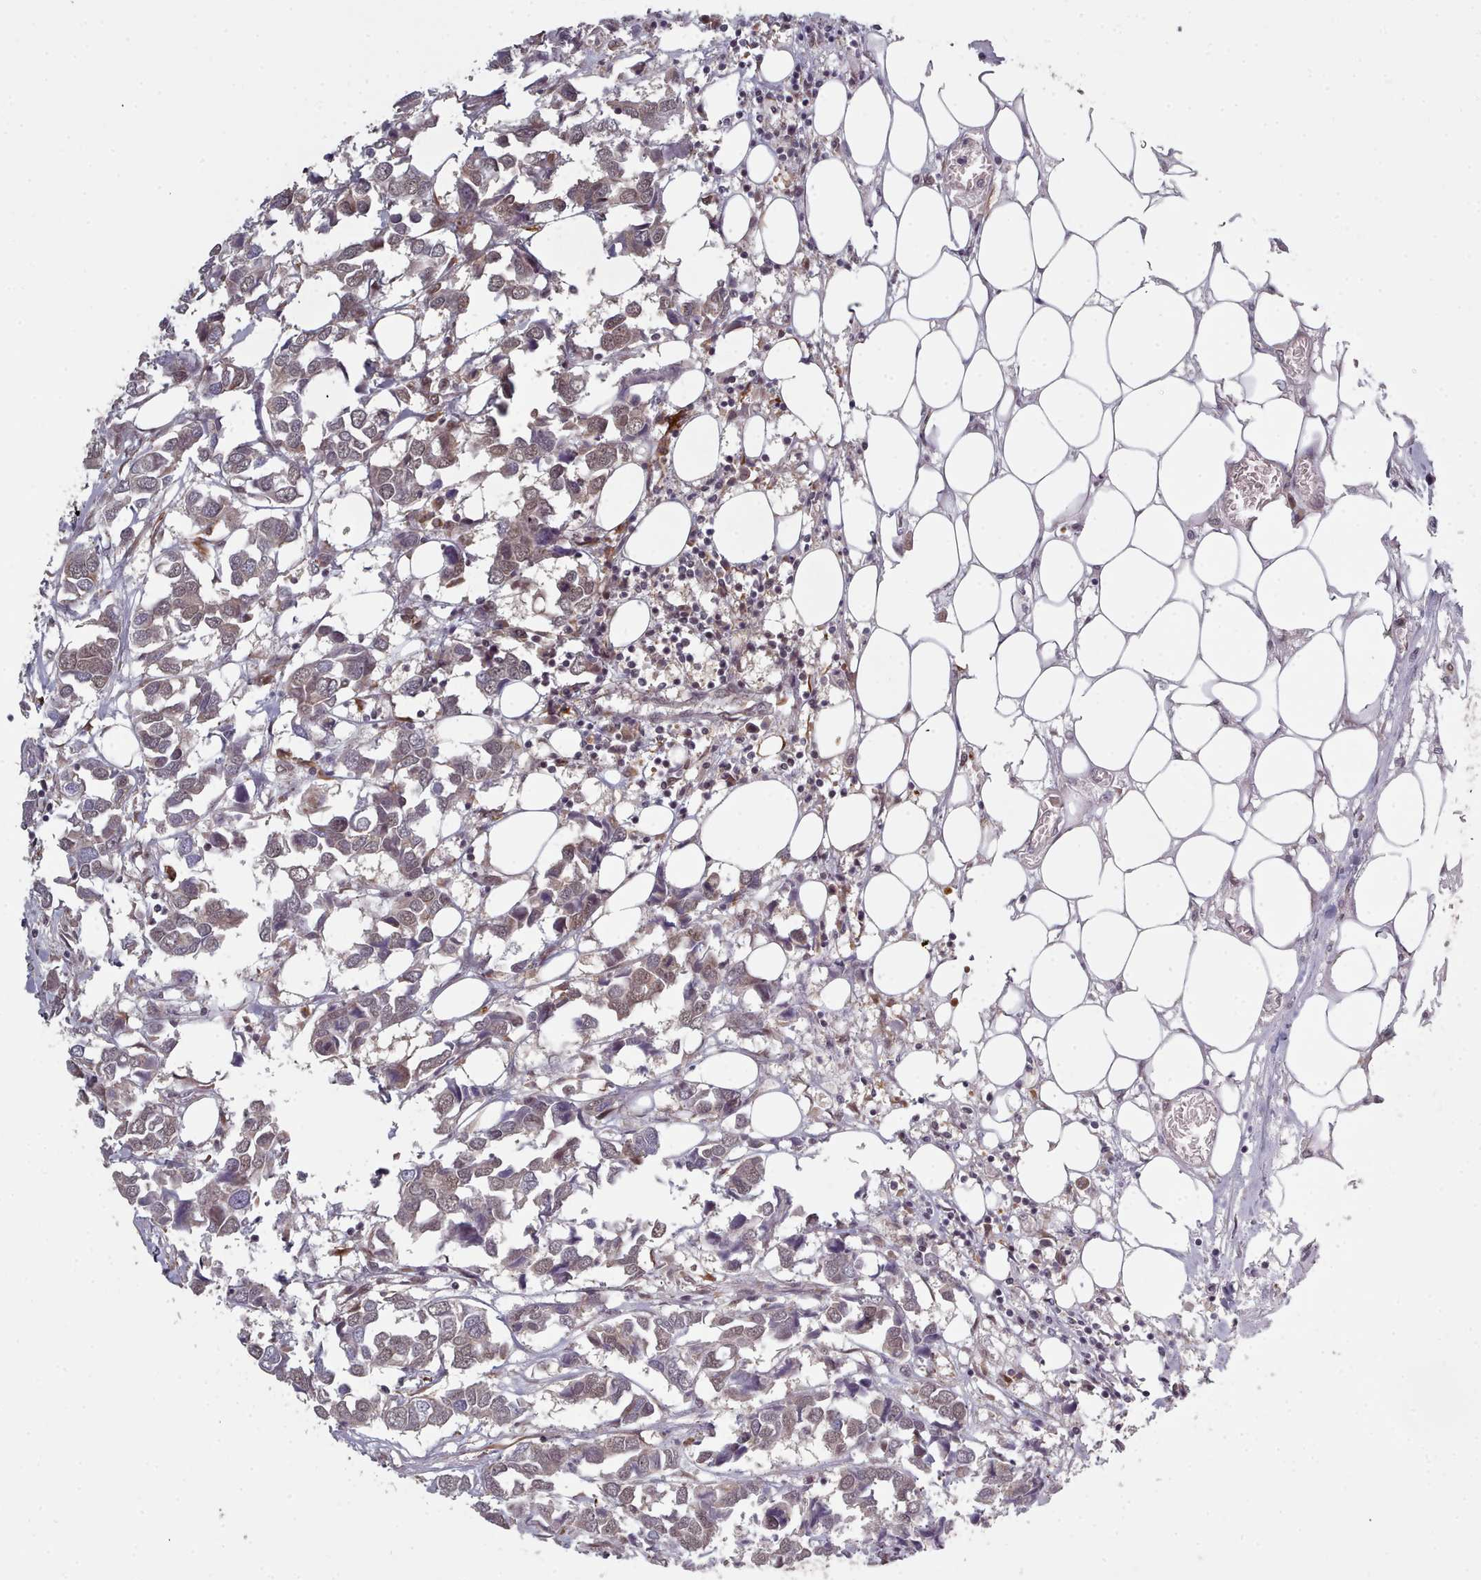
{"staining": {"intensity": "weak", "quantity": ">75%", "location": "cytoplasmic/membranous,nuclear"}, "tissue": "breast cancer", "cell_type": "Tumor cells", "image_type": "cancer", "snomed": [{"axis": "morphology", "description": "Duct carcinoma"}, {"axis": "topography", "description": "Breast"}], "caption": "Immunohistochemical staining of human breast cancer (intraductal carcinoma) displays low levels of weak cytoplasmic/membranous and nuclear expression in about >75% of tumor cells. (DAB = brown stain, brightfield microscopy at high magnification).", "gene": "DHX8", "patient": {"sex": "female", "age": 83}}